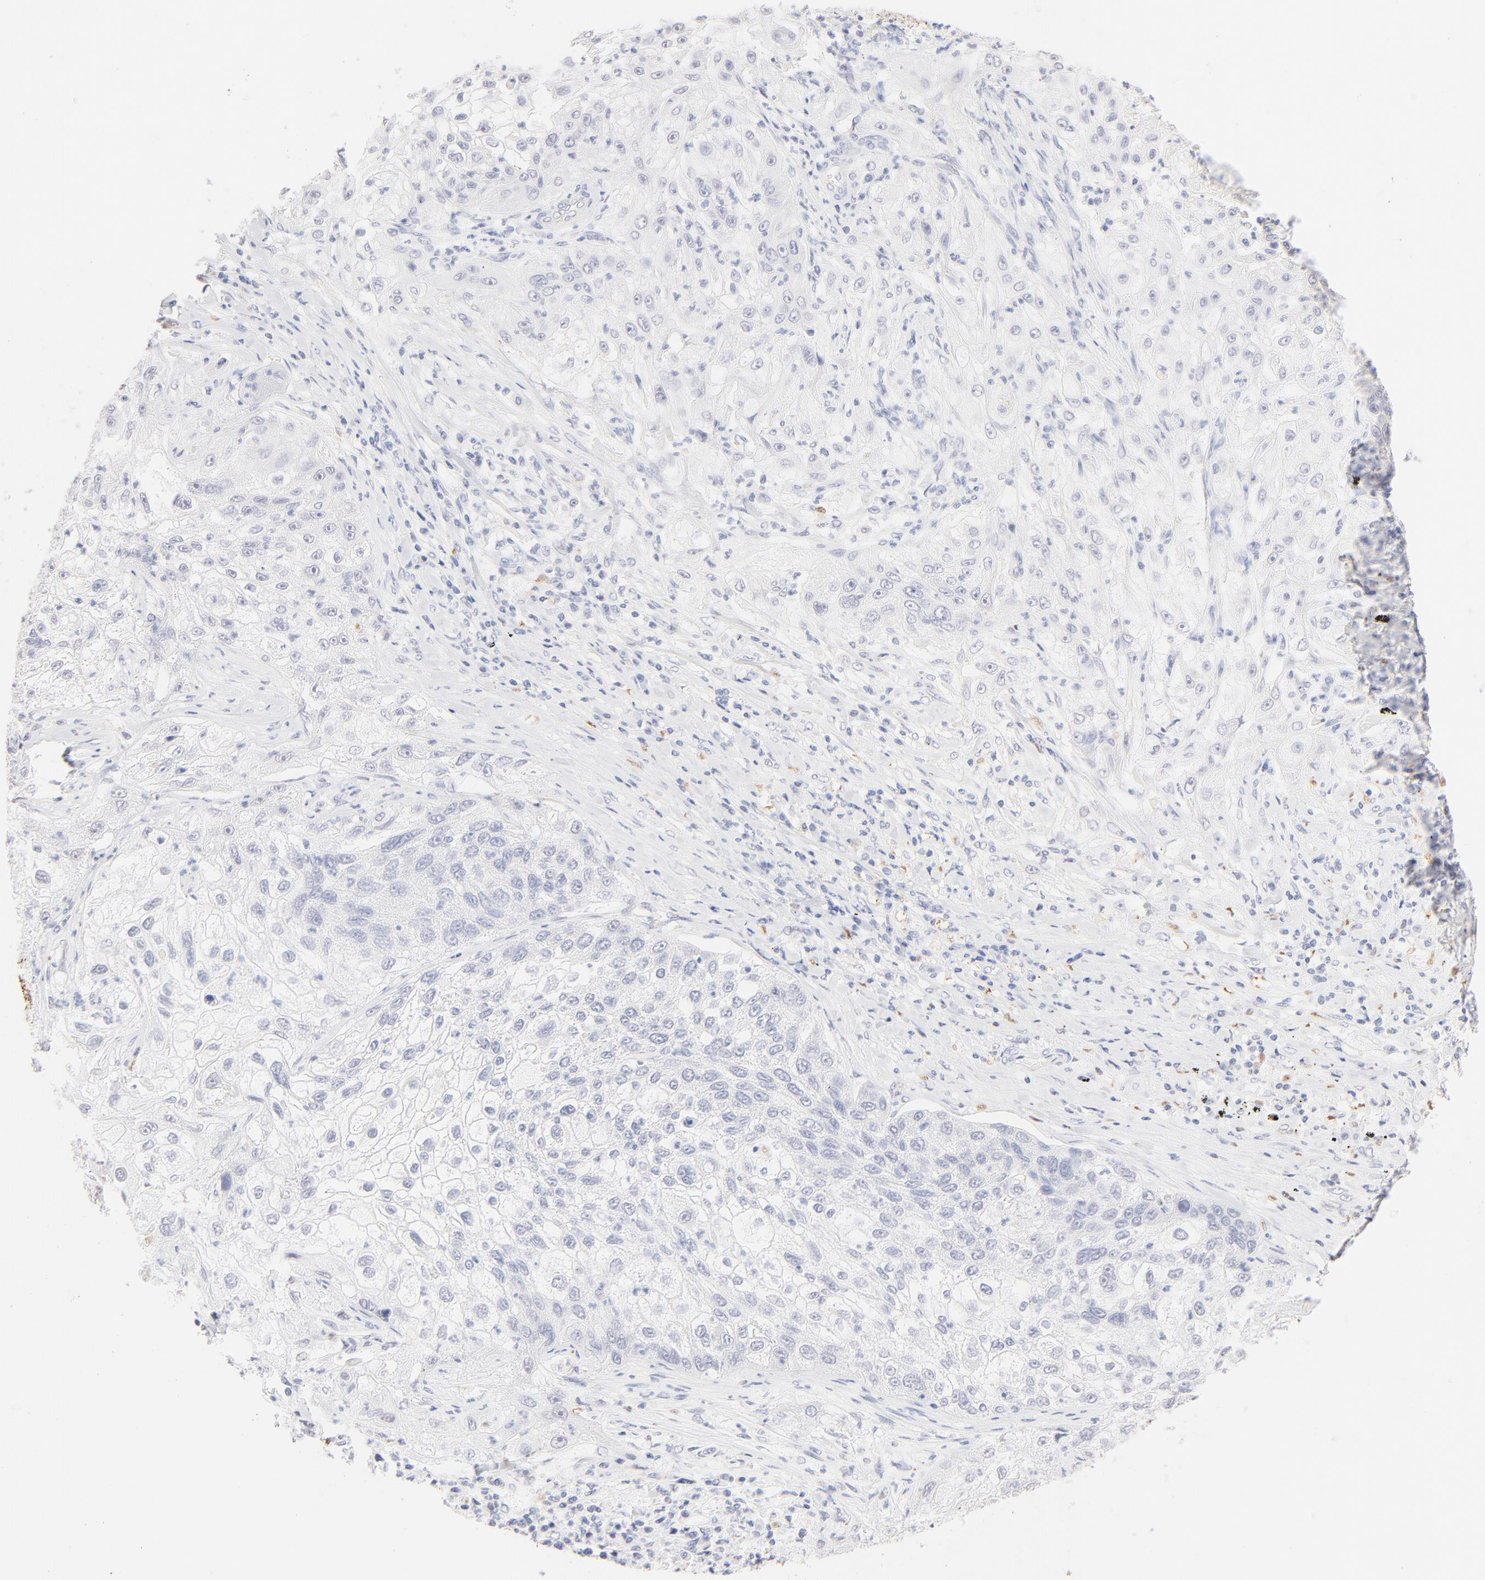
{"staining": {"intensity": "negative", "quantity": "none", "location": "none"}, "tissue": "lung cancer", "cell_type": "Tumor cells", "image_type": "cancer", "snomed": [{"axis": "morphology", "description": "Inflammation, NOS"}, {"axis": "morphology", "description": "Squamous cell carcinoma, NOS"}, {"axis": "topography", "description": "Lymph node"}, {"axis": "topography", "description": "Soft tissue"}, {"axis": "topography", "description": "Lung"}], "caption": "Lung cancer (squamous cell carcinoma) was stained to show a protein in brown. There is no significant expression in tumor cells. (DAB (3,3'-diaminobenzidine) IHC with hematoxylin counter stain).", "gene": "ZNF540", "patient": {"sex": "male", "age": 66}}